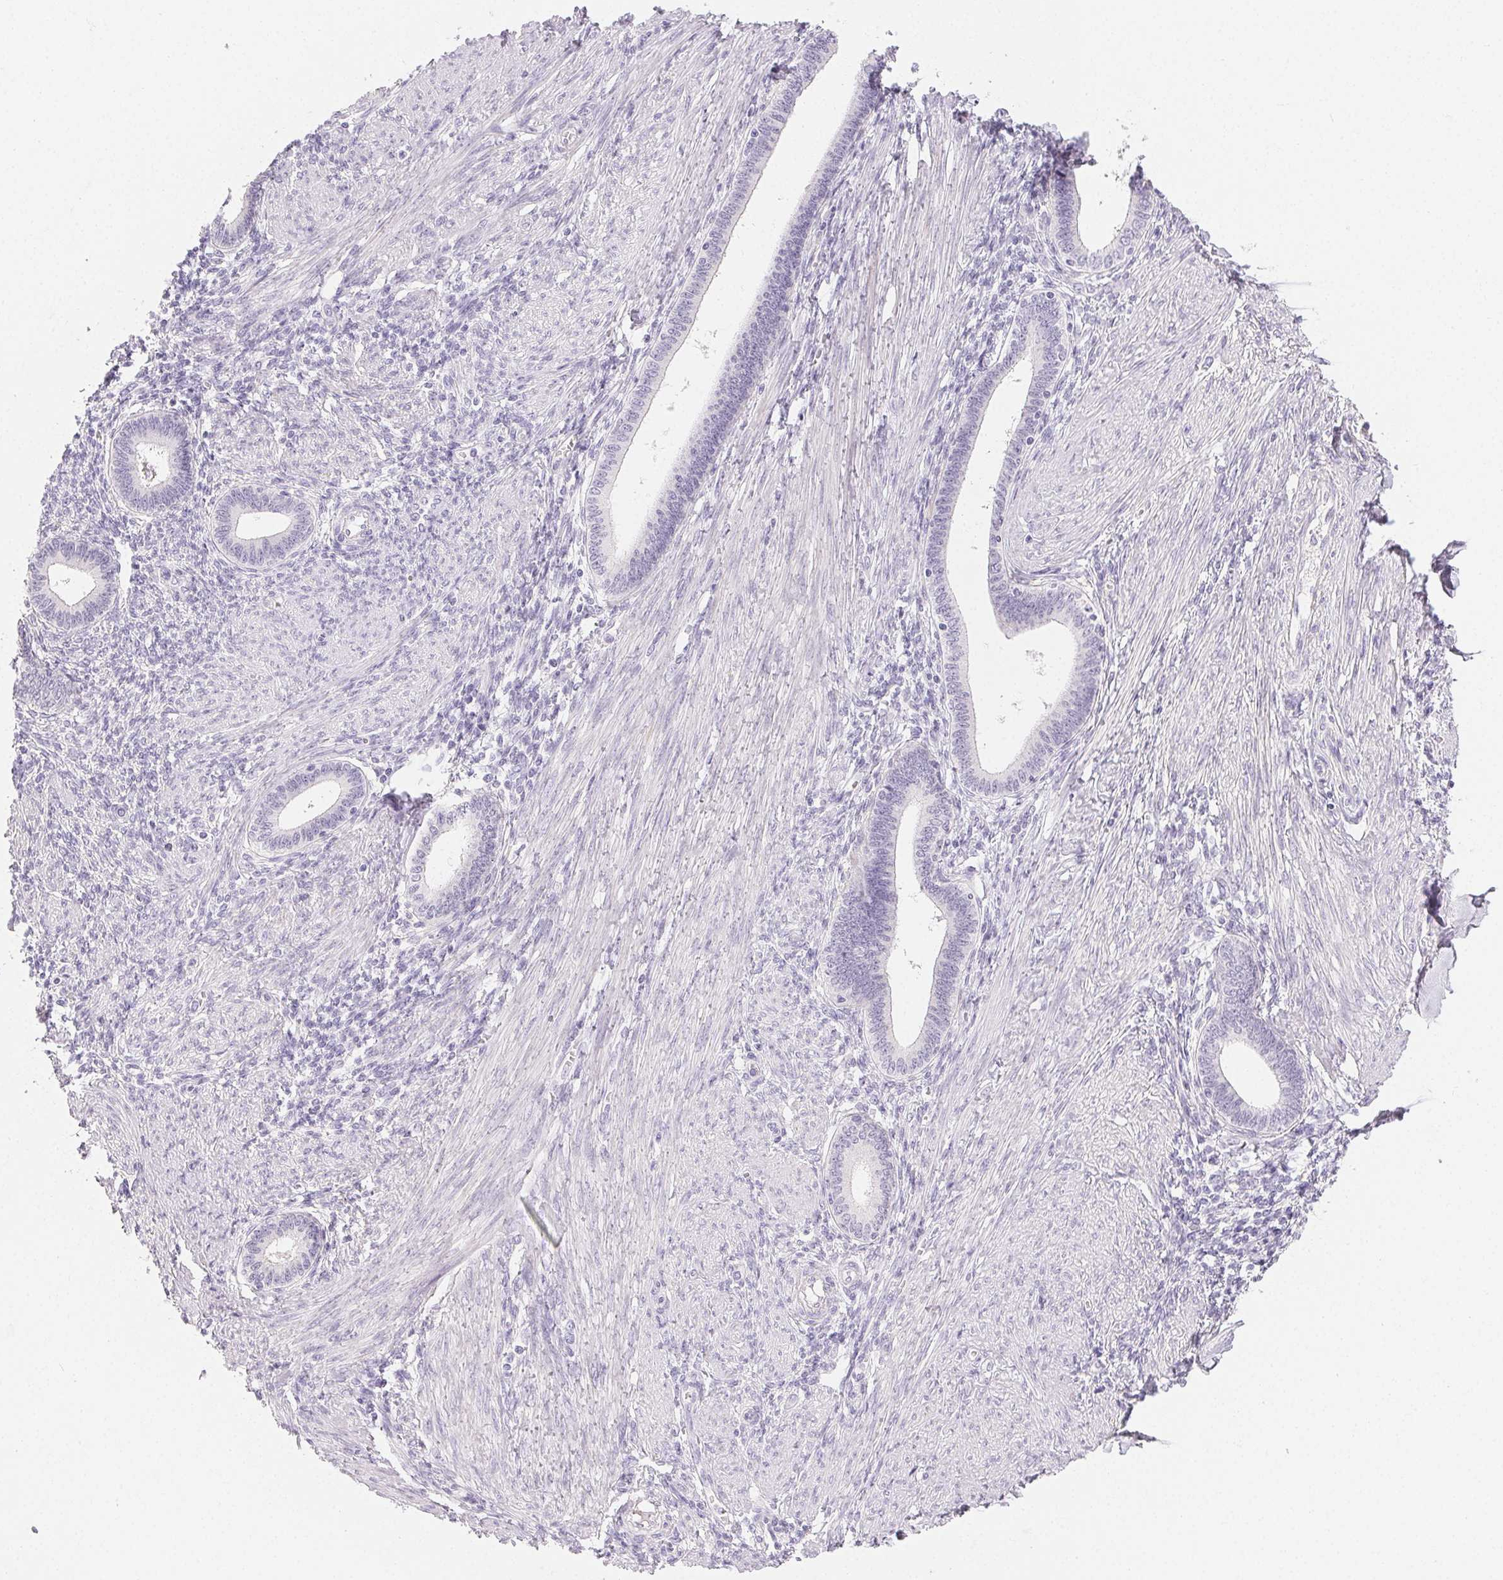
{"staining": {"intensity": "negative", "quantity": "none", "location": "none"}, "tissue": "endometrium", "cell_type": "Cells in endometrial stroma", "image_type": "normal", "snomed": [{"axis": "morphology", "description": "Normal tissue, NOS"}, {"axis": "topography", "description": "Endometrium"}], "caption": "Immunohistochemical staining of unremarkable human endometrium displays no significant positivity in cells in endometrial stroma.", "gene": "MIOX", "patient": {"sex": "female", "age": 42}}